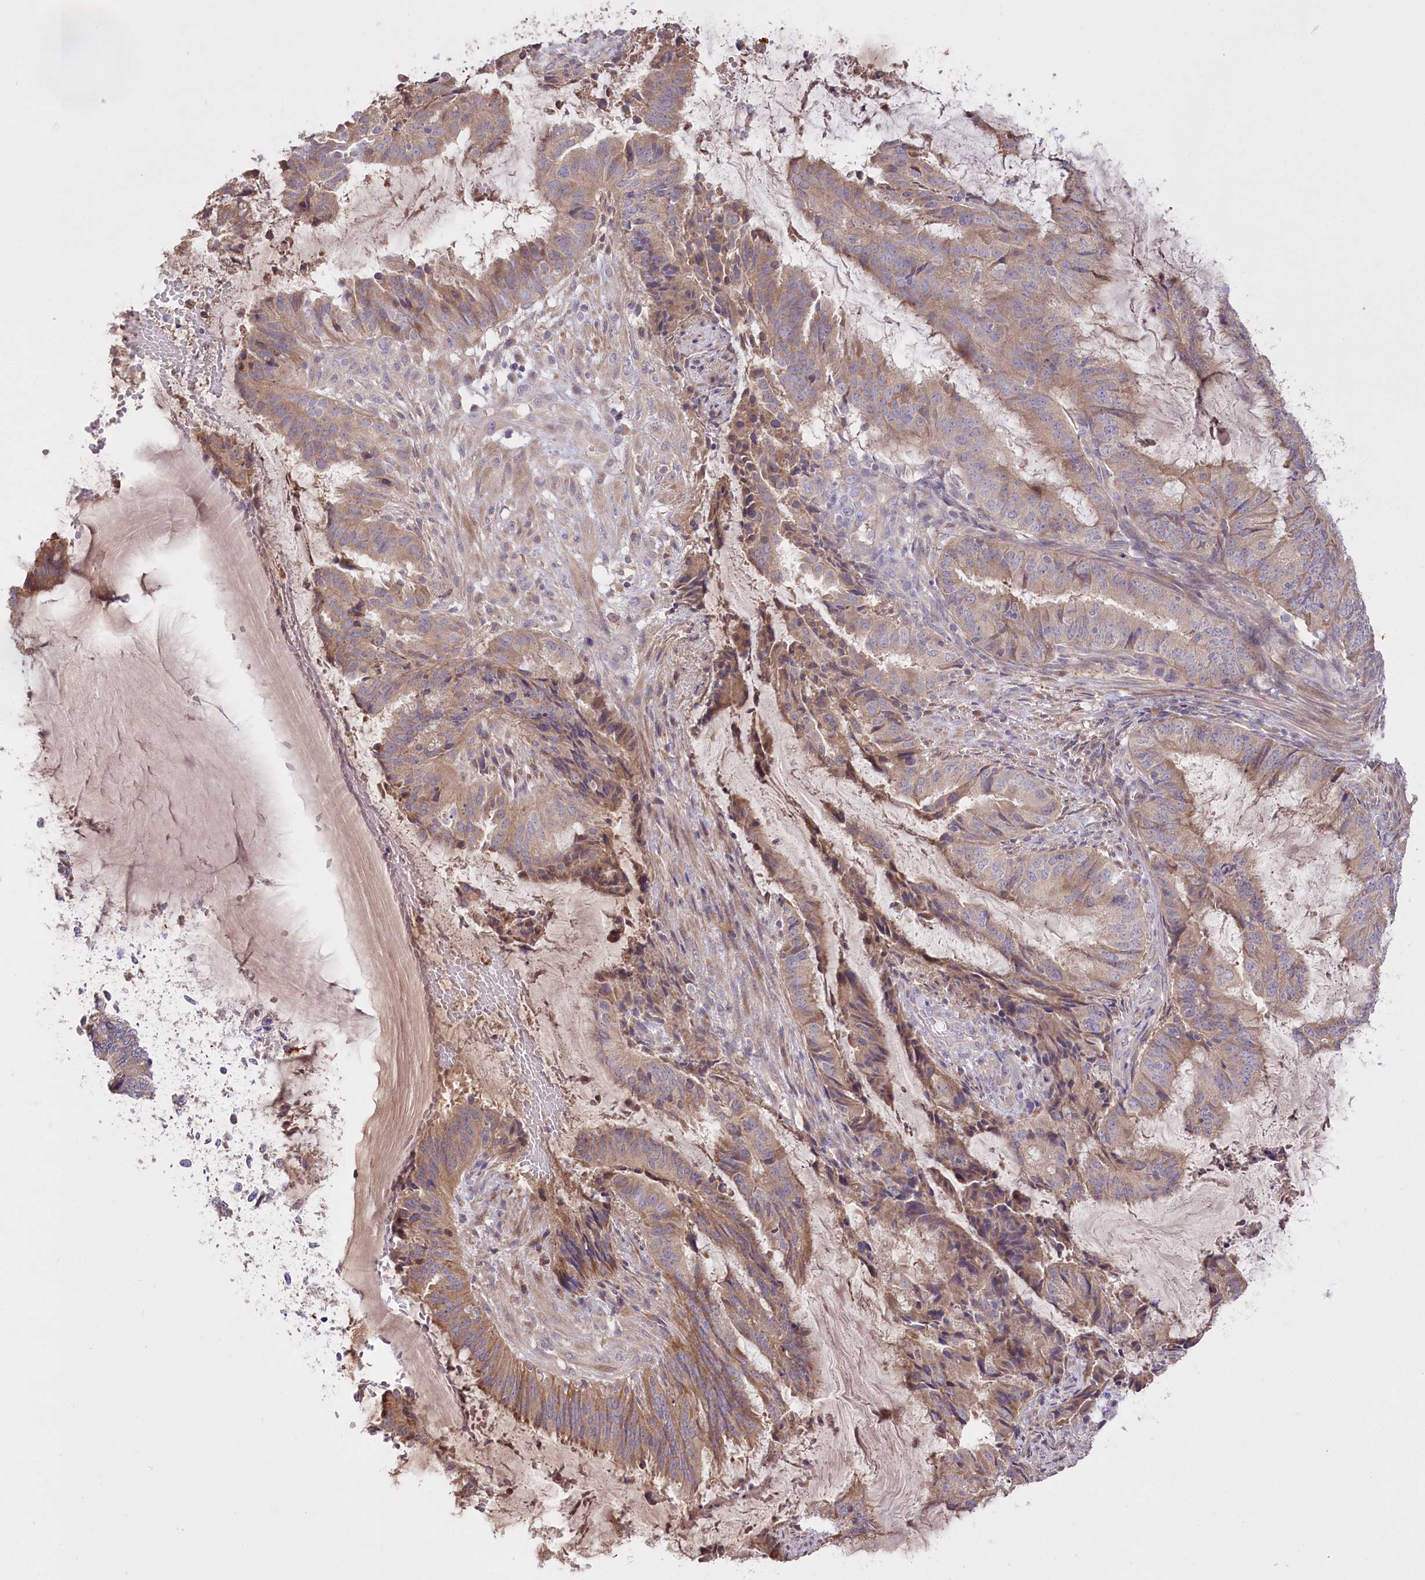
{"staining": {"intensity": "moderate", "quantity": "25%-75%", "location": "cytoplasmic/membranous"}, "tissue": "endometrial cancer", "cell_type": "Tumor cells", "image_type": "cancer", "snomed": [{"axis": "morphology", "description": "Adenocarcinoma, NOS"}, {"axis": "topography", "description": "Endometrium"}], "caption": "Immunohistochemistry staining of adenocarcinoma (endometrial), which demonstrates medium levels of moderate cytoplasmic/membranous expression in approximately 25%-75% of tumor cells indicating moderate cytoplasmic/membranous protein positivity. The staining was performed using DAB (brown) for protein detection and nuclei were counterstained in hematoxylin (blue).", "gene": "PBLD", "patient": {"sex": "female", "age": 51}}